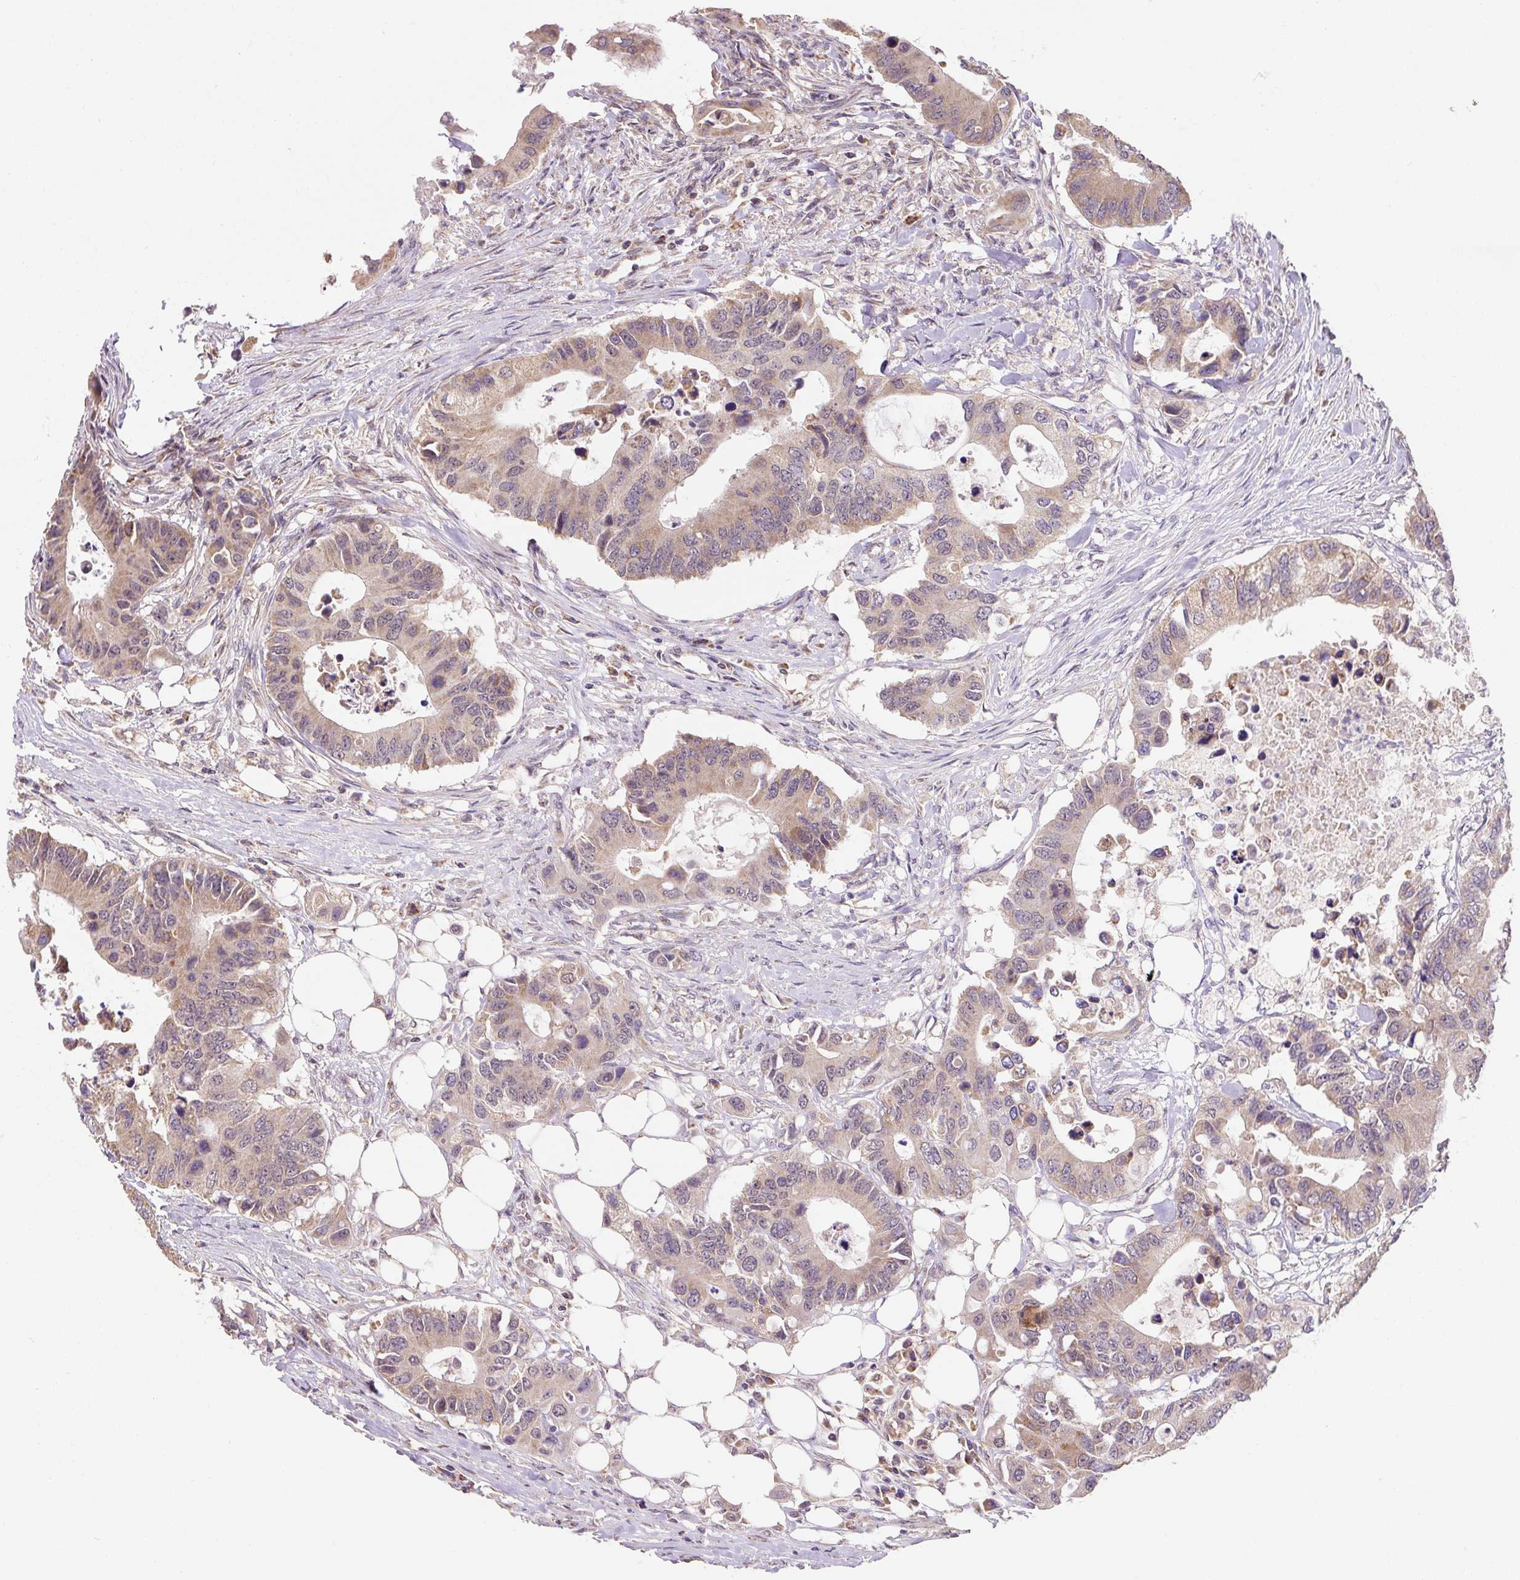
{"staining": {"intensity": "moderate", "quantity": ">75%", "location": "cytoplasmic/membranous"}, "tissue": "colorectal cancer", "cell_type": "Tumor cells", "image_type": "cancer", "snomed": [{"axis": "morphology", "description": "Adenocarcinoma, NOS"}, {"axis": "topography", "description": "Colon"}], "caption": "DAB immunohistochemical staining of colorectal cancer reveals moderate cytoplasmic/membranous protein staining in about >75% of tumor cells.", "gene": "MFSD9", "patient": {"sex": "male", "age": 71}}